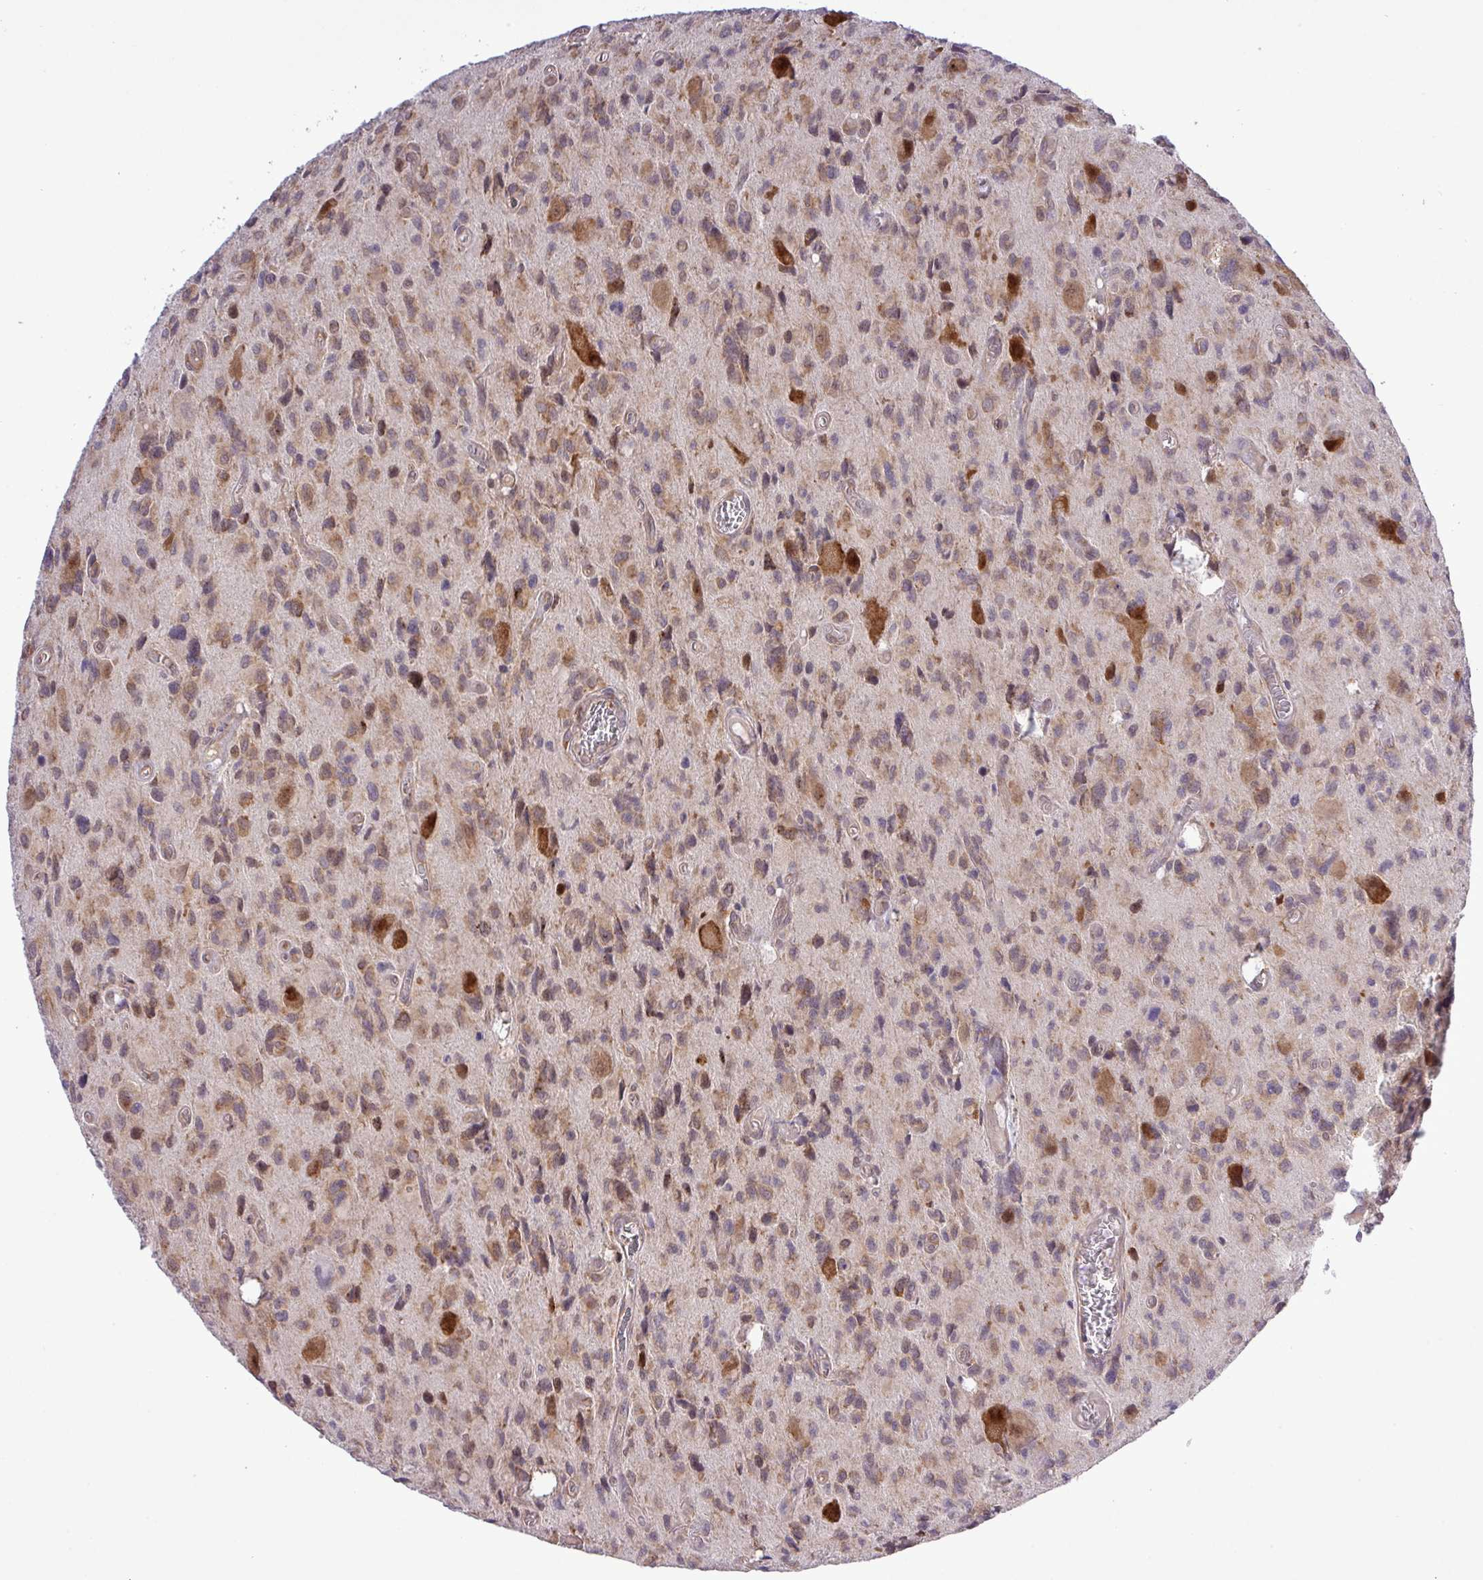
{"staining": {"intensity": "moderate", "quantity": ">75%", "location": "cytoplasmic/membranous,nuclear"}, "tissue": "glioma", "cell_type": "Tumor cells", "image_type": "cancer", "snomed": [{"axis": "morphology", "description": "Glioma, malignant, High grade"}, {"axis": "topography", "description": "Brain"}], "caption": "The immunohistochemical stain shows moderate cytoplasmic/membranous and nuclear positivity in tumor cells of glioma tissue.", "gene": "FAM222B", "patient": {"sex": "male", "age": 76}}